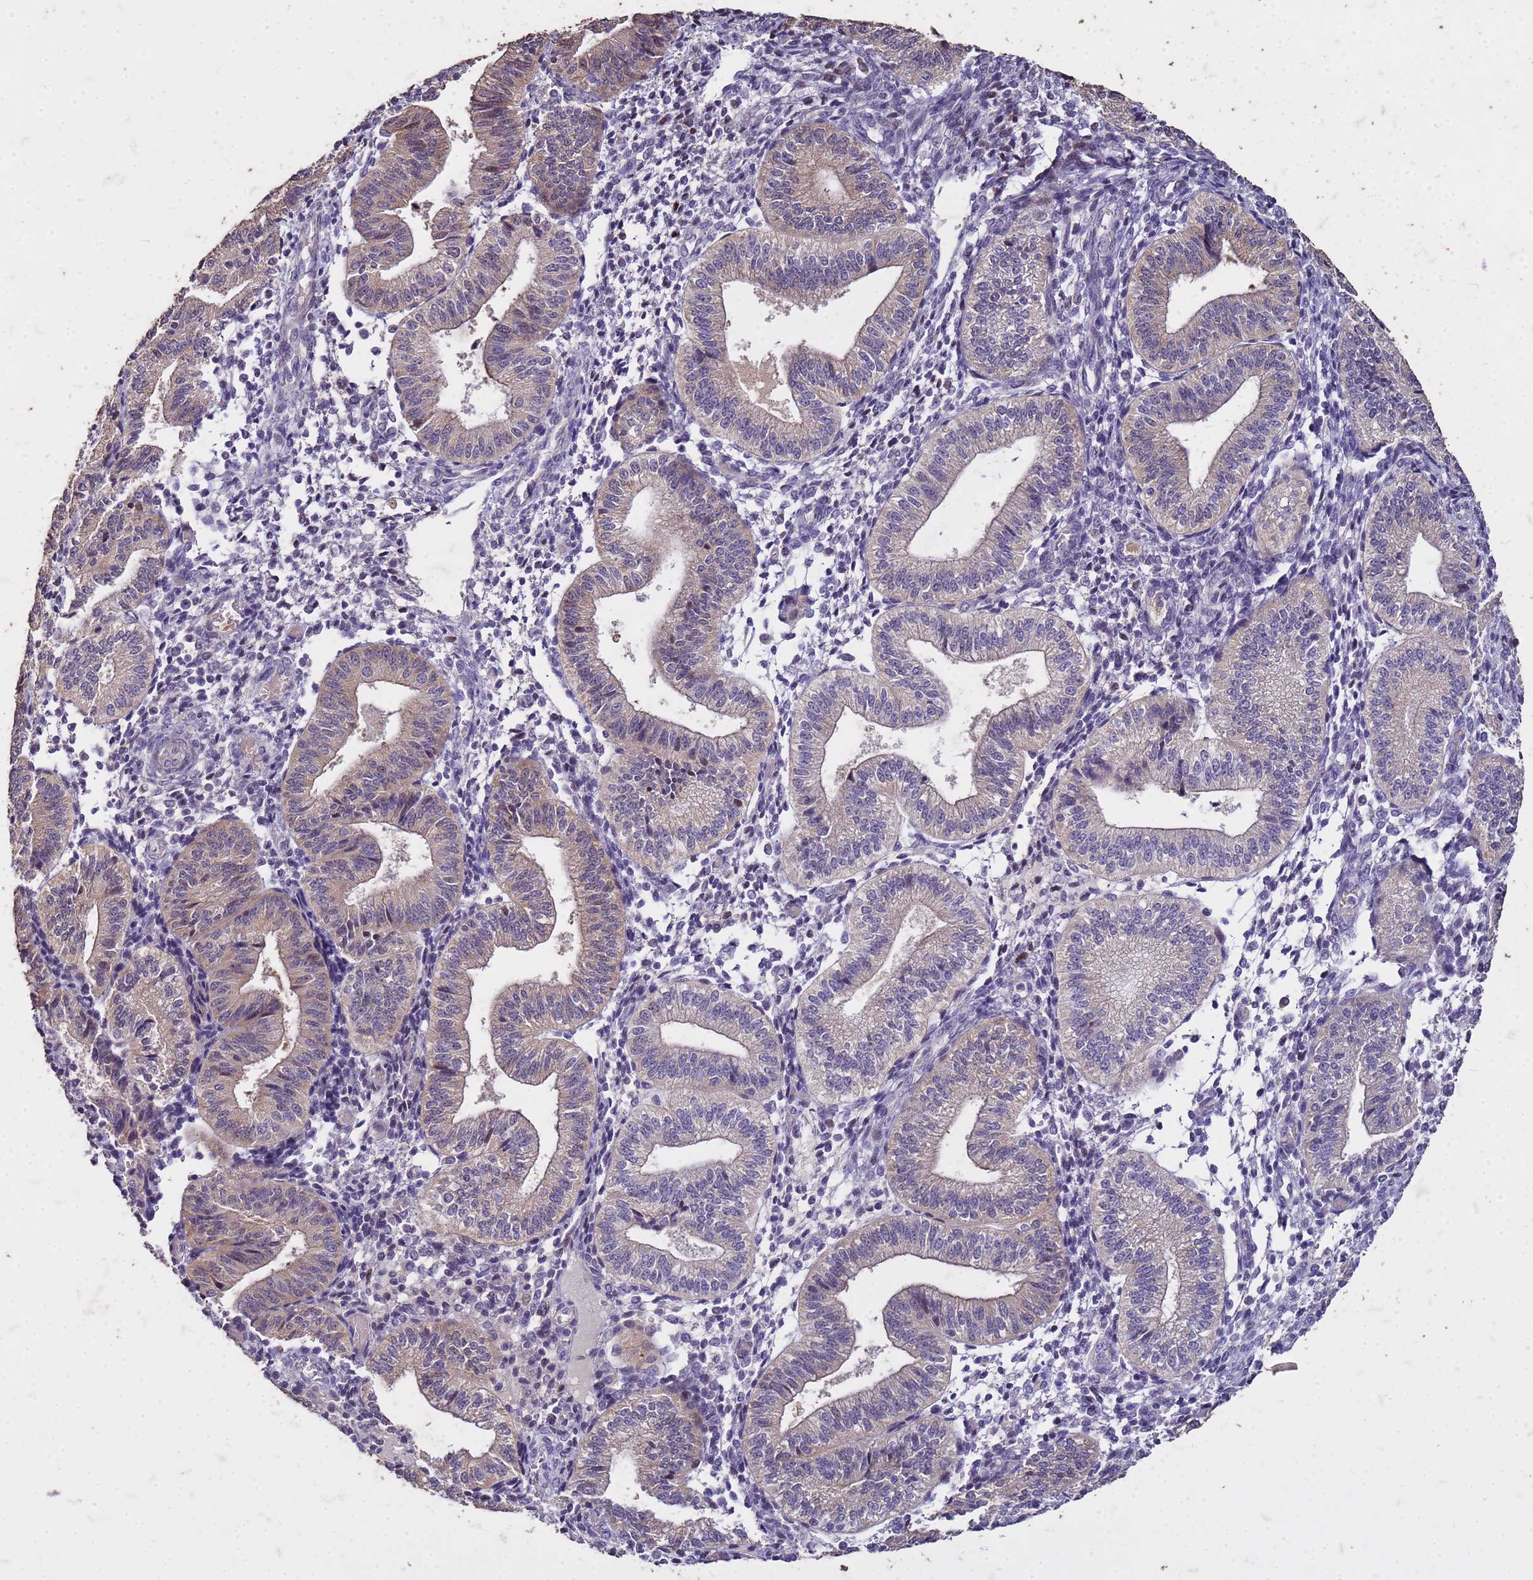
{"staining": {"intensity": "negative", "quantity": "none", "location": "none"}, "tissue": "endometrium", "cell_type": "Cells in endometrial stroma", "image_type": "normal", "snomed": [{"axis": "morphology", "description": "Normal tissue, NOS"}, {"axis": "topography", "description": "Endometrium"}], "caption": "An IHC photomicrograph of unremarkable endometrium is shown. There is no staining in cells in endometrial stroma of endometrium.", "gene": "FAM184B", "patient": {"sex": "female", "age": 34}}